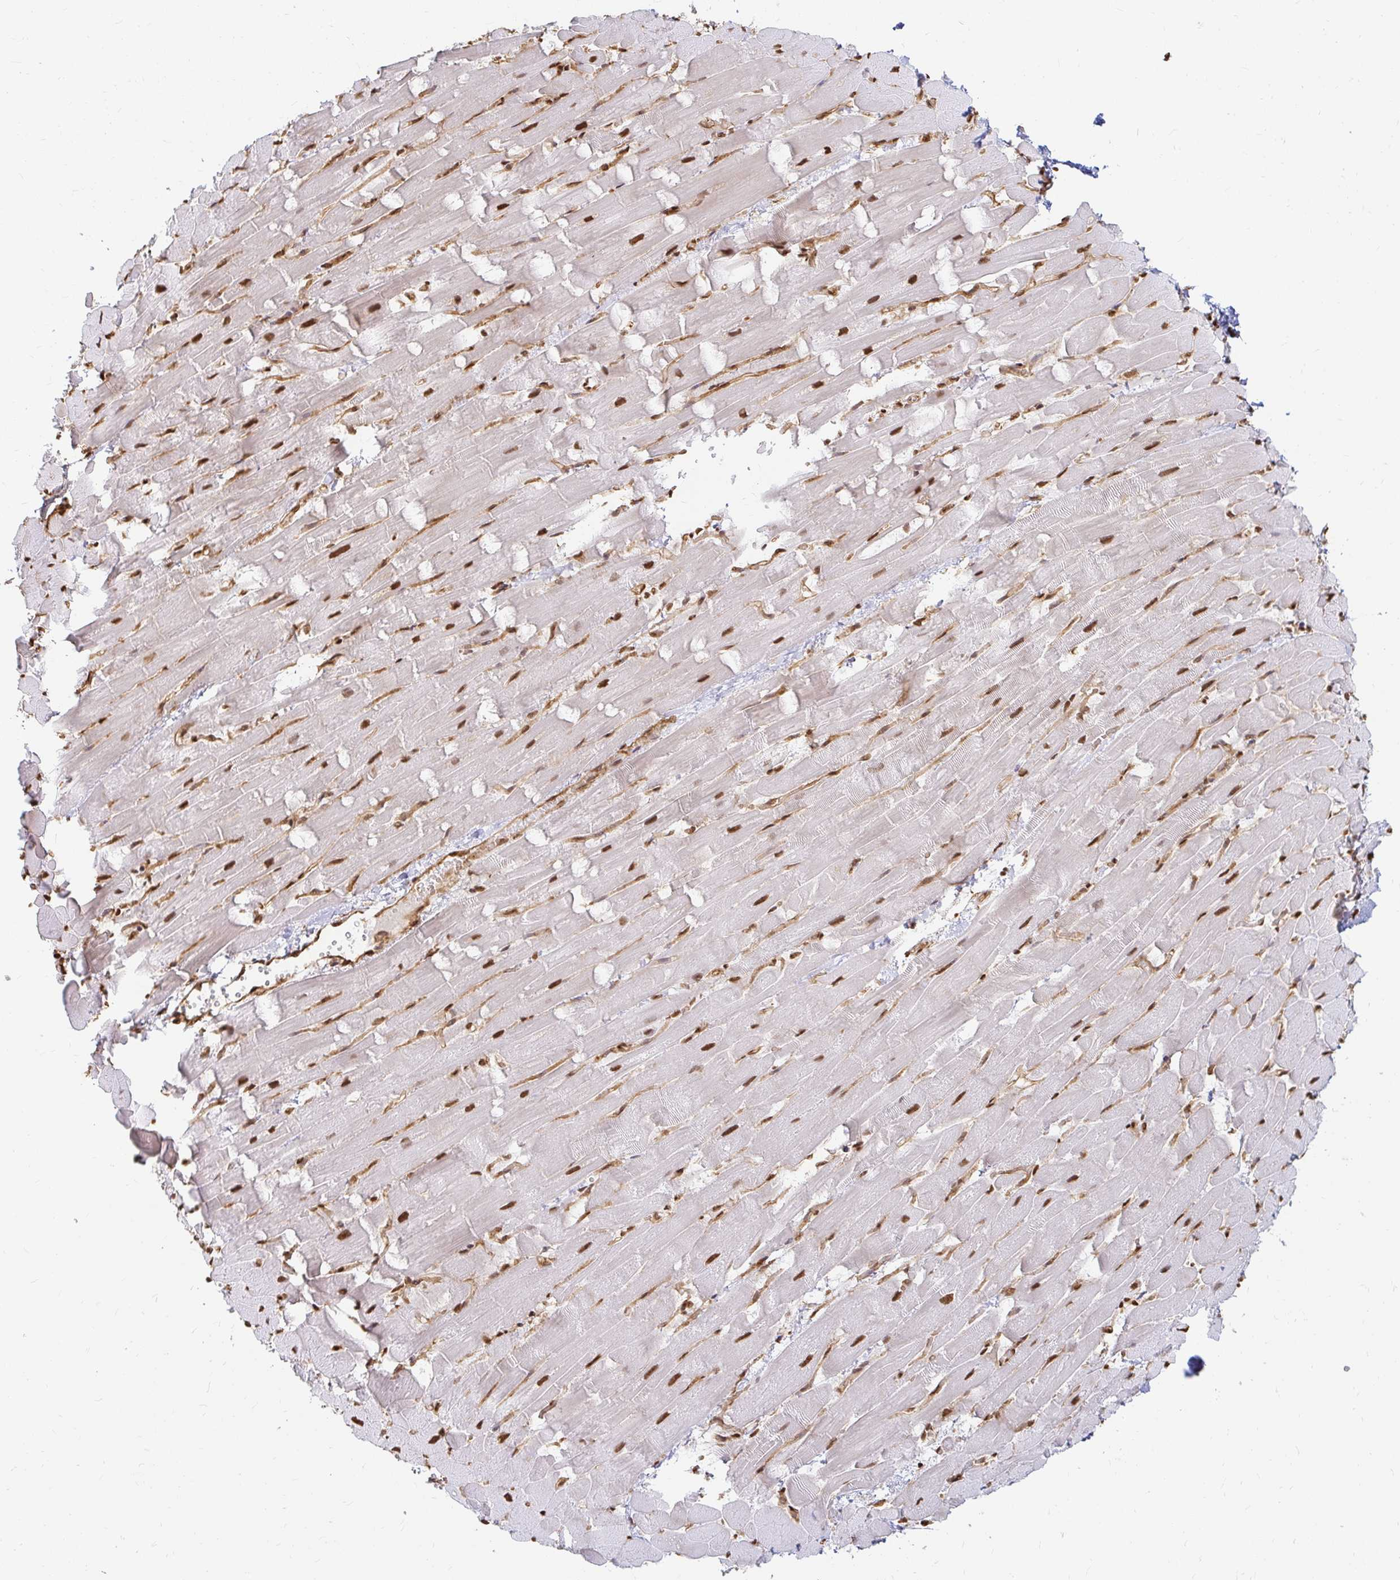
{"staining": {"intensity": "strong", "quantity": ">75%", "location": "nuclear"}, "tissue": "heart muscle", "cell_type": "Cardiomyocytes", "image_type": "normal", "snomed": [{"axis": "morphology", "description": "Normal tissue, NOS"}, {"axis": "topography", "description": "Heart"}], "caption": "Protein analysis of unremarkable heart muscle exhibits strong nuclear expression in about >75% of cardiomyocytes. The staining is performed using DAB (3,3'-diaminobenzidine) brown chromogen to label protein expression. The nuclei are counter-stained blue using hematoxylin.", "gene": "HNRNPU", "patient": {"sex": "male", "age": 37}}